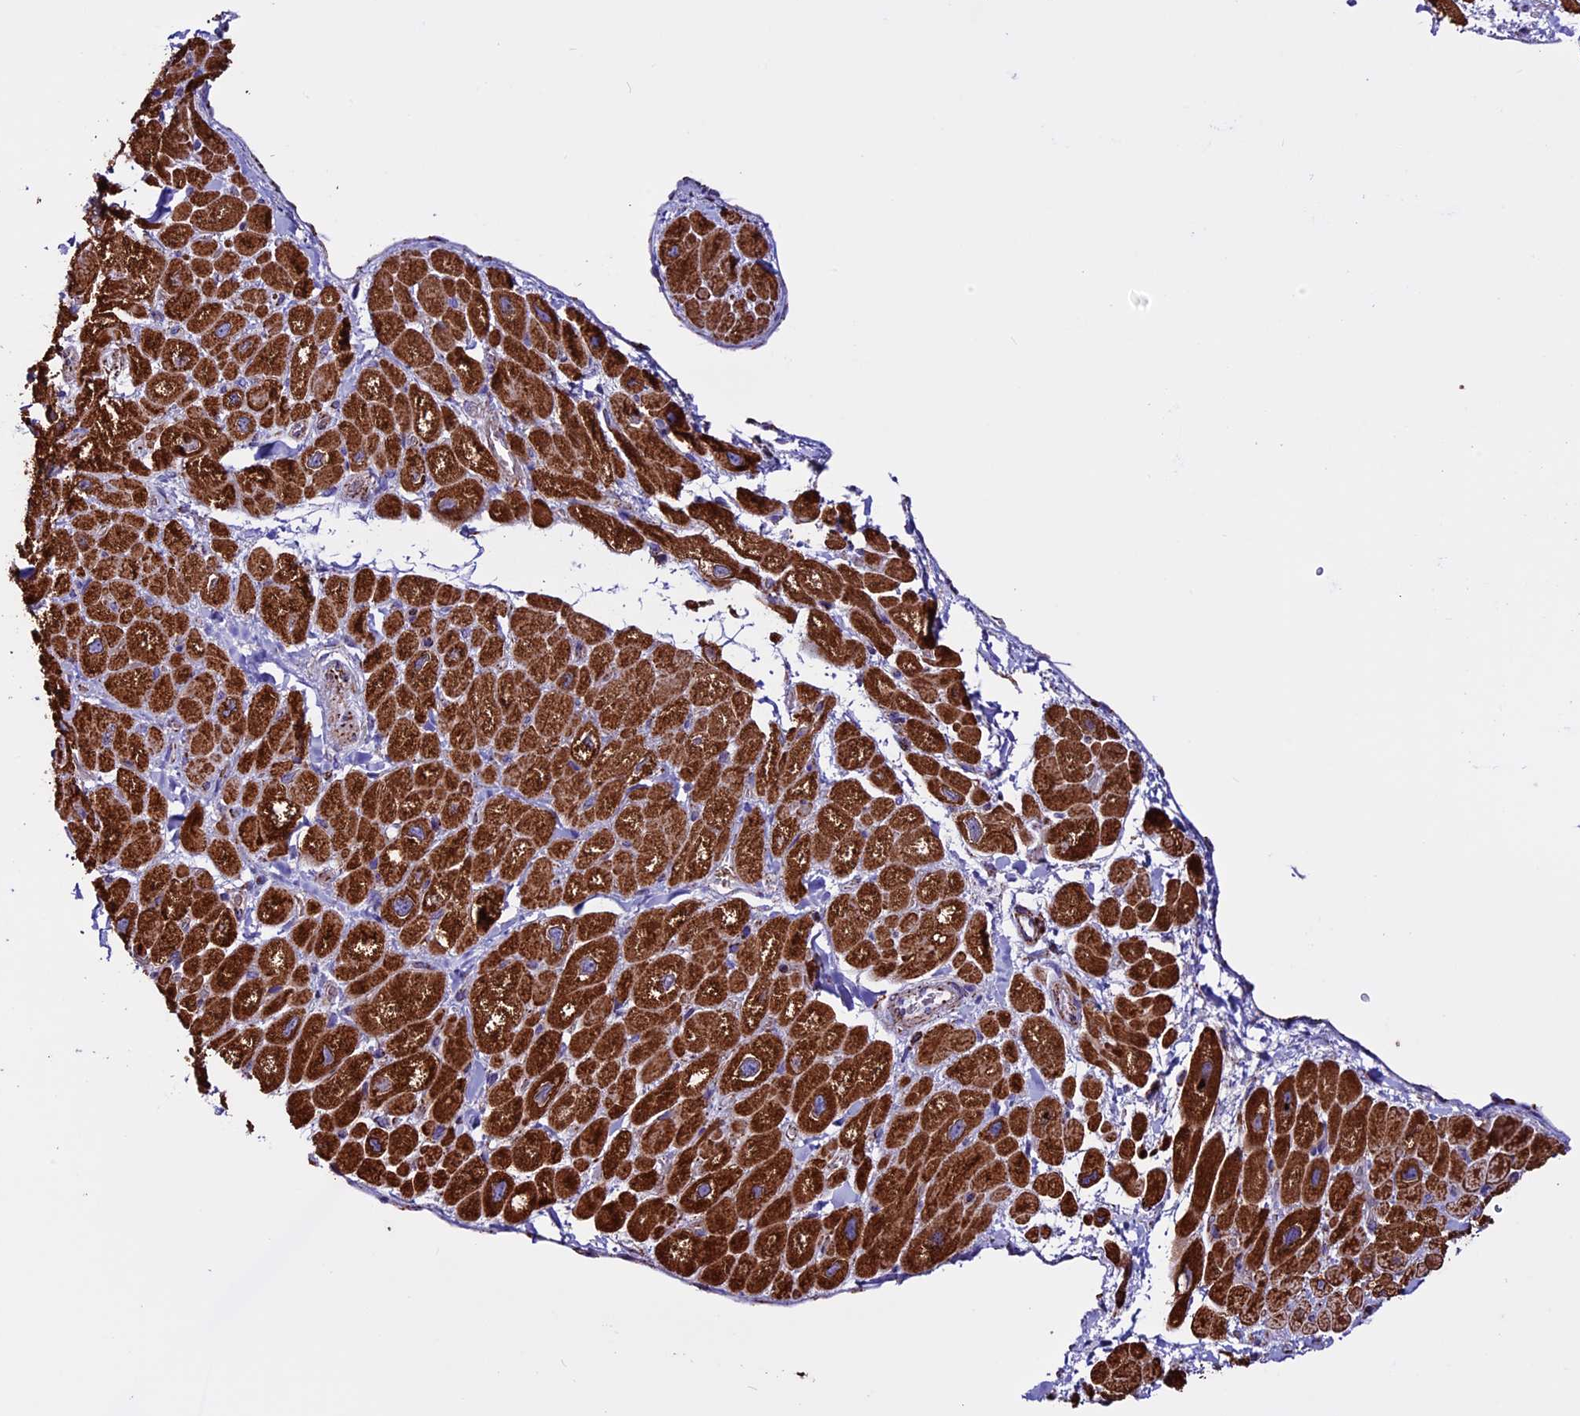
{"staining": {"intensity": "strong", "quantity": "25%-75%", "location": "cytoplasmic/membranous"}, "tissue": "heart muscle", "cell_type": "Cardiomyocytes", "image_type": "normal", "snomed": [{"axis": "morphology", "description": "Normal tissue, NOS"}, {"axis": "topography", "description": "Heart"}], "caption": "Immunohistochemistry (IHC) (DAB (3,3'-diaminobenzidine)) staining of unremarkable human heart muscle exhibits strong cytoplasmic/membranous protein positivity in approximately 25%-75% of cardiomyocytes.", "gene": "CX3CL1", "patient": {"sex": "male", "age": 65}}